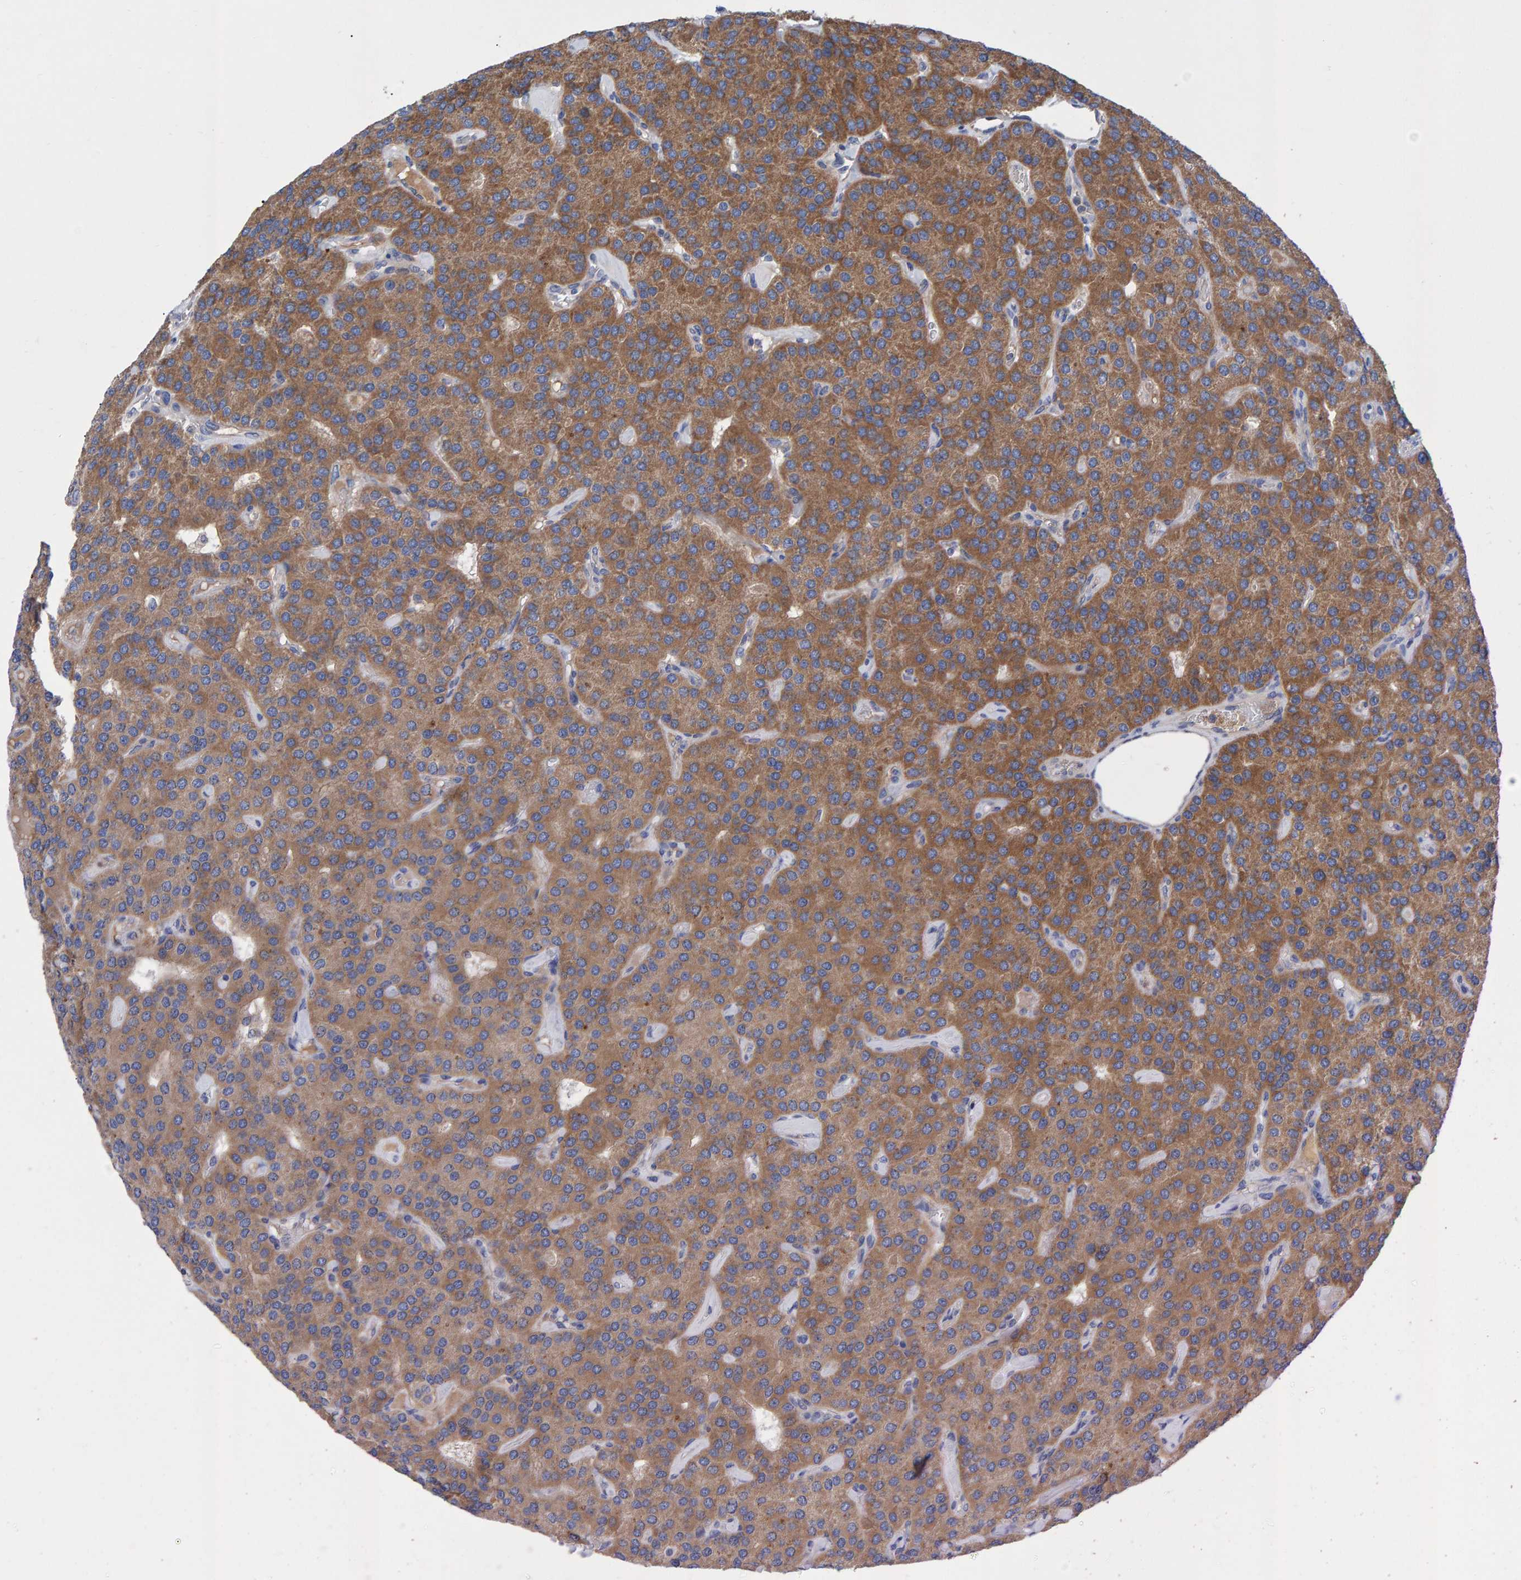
{"staining": {"intensity": "moderate", "quantity": ">75%", "location": "cytoplasmic/membranous"}, "tissue": "parathyroid gland", "cell_type": "Glandular cells", "image_type": "normal", "snomed": [{"axis": "morphology", "description": "Normal tissue, NOS"}, {"axis": "morphology", "description": "Adenoma, NOS"}, {"axis": "topography", "description": "Parathyroid gland"}], "caption": "The immunohistochemical stain labels moderate cytoplasmic/membranous staining in glandular cells of benign parathyroid gland.", "gene": "EFR3A", "patient": {"sex": "female", "age": 86}}